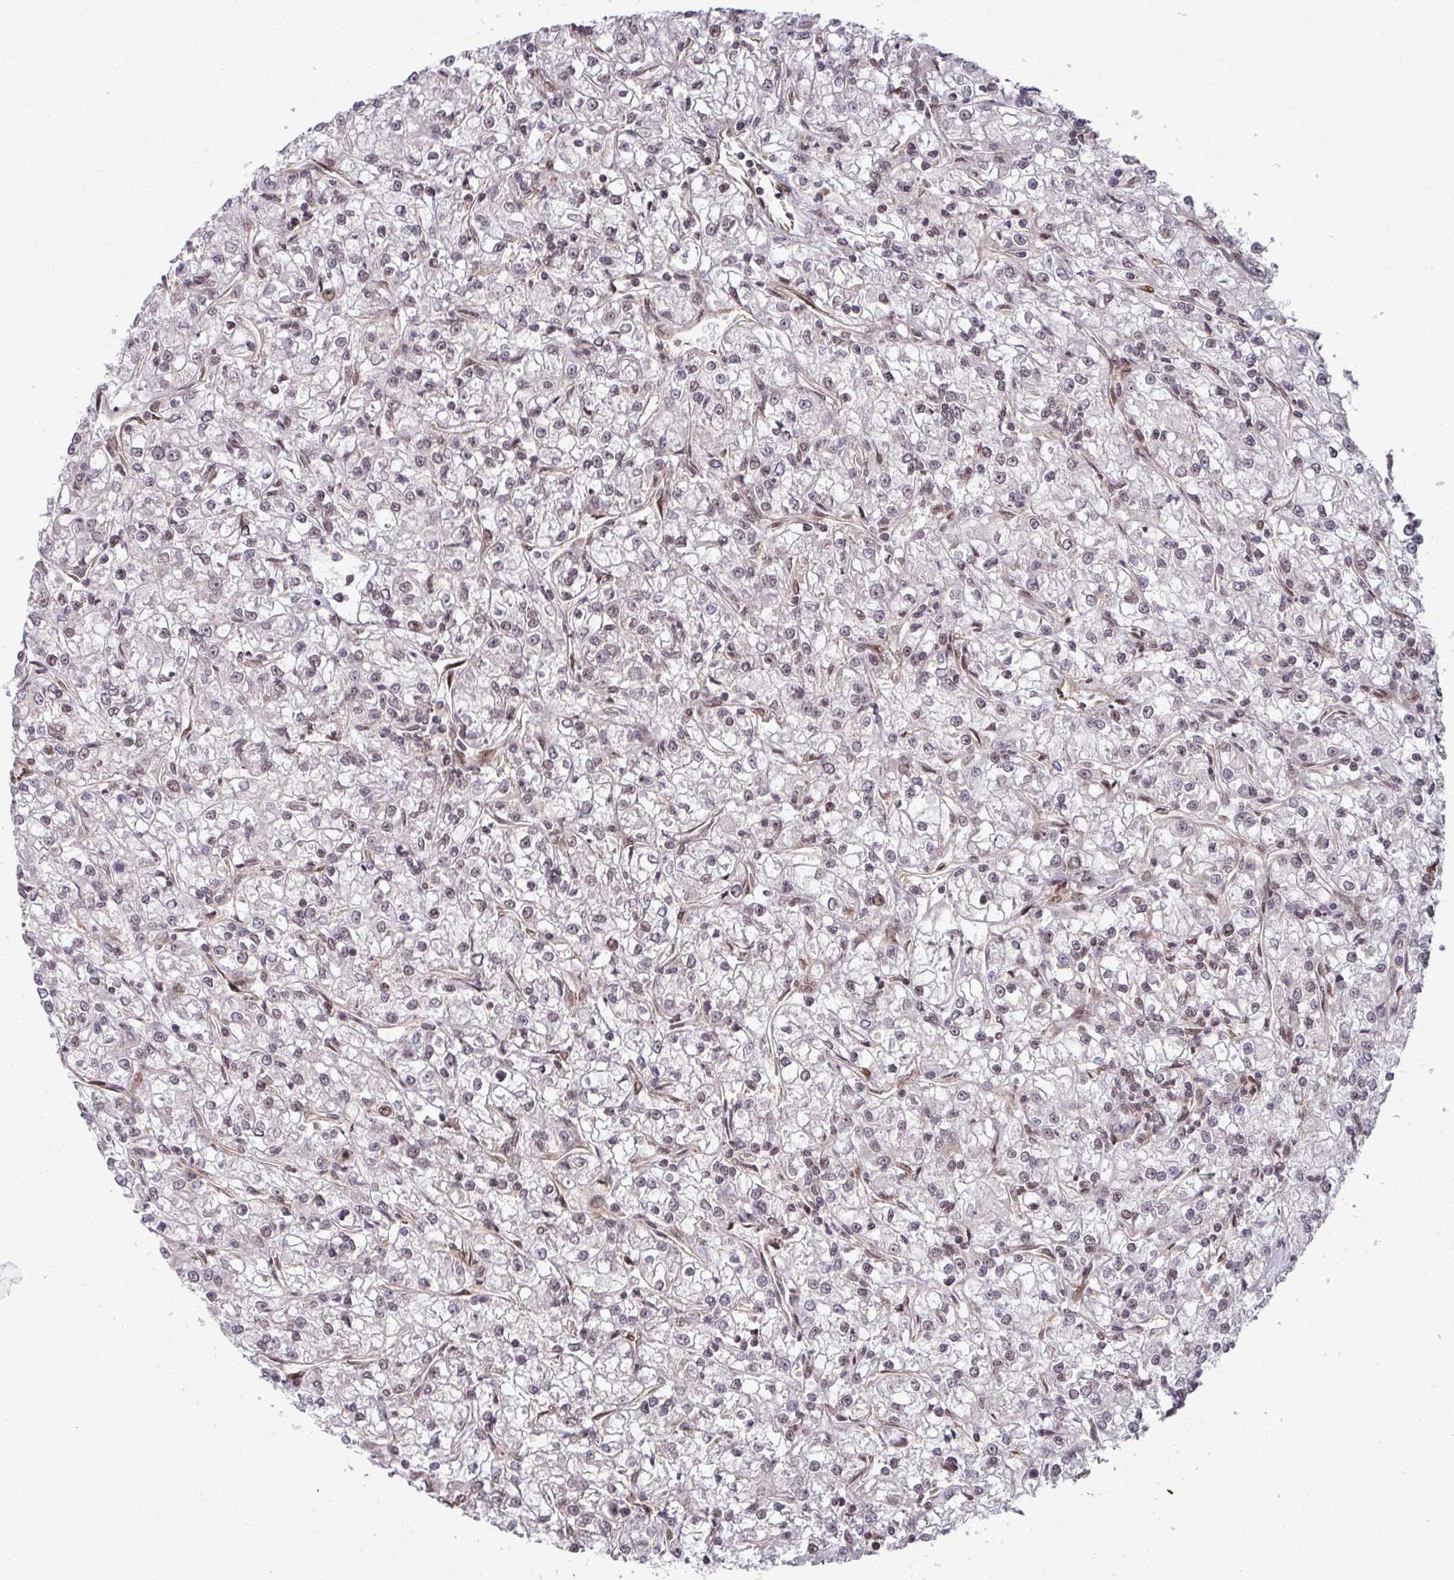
{"staining": {"intensity": "negative", "quantity": "none", "location": "none"}, "tissue": "renal cancer", "cell_type": "Tumor cells", "image_type": "cancer", "snomed": [{"axis": "morphology", "description": "Adenocarcinoma, NOS"}, {"axis": "topography", "description": "Kidney"}], "caption": "High magnification brightfield microscopy of renal cancer (adenocarcinoma) stained with DAB (brown) and counterstained with hematoxylin (blue): tumor cells show no significant positivity.", "gene": "SIK3", "patient": {"sex": "female", "age": 59}}